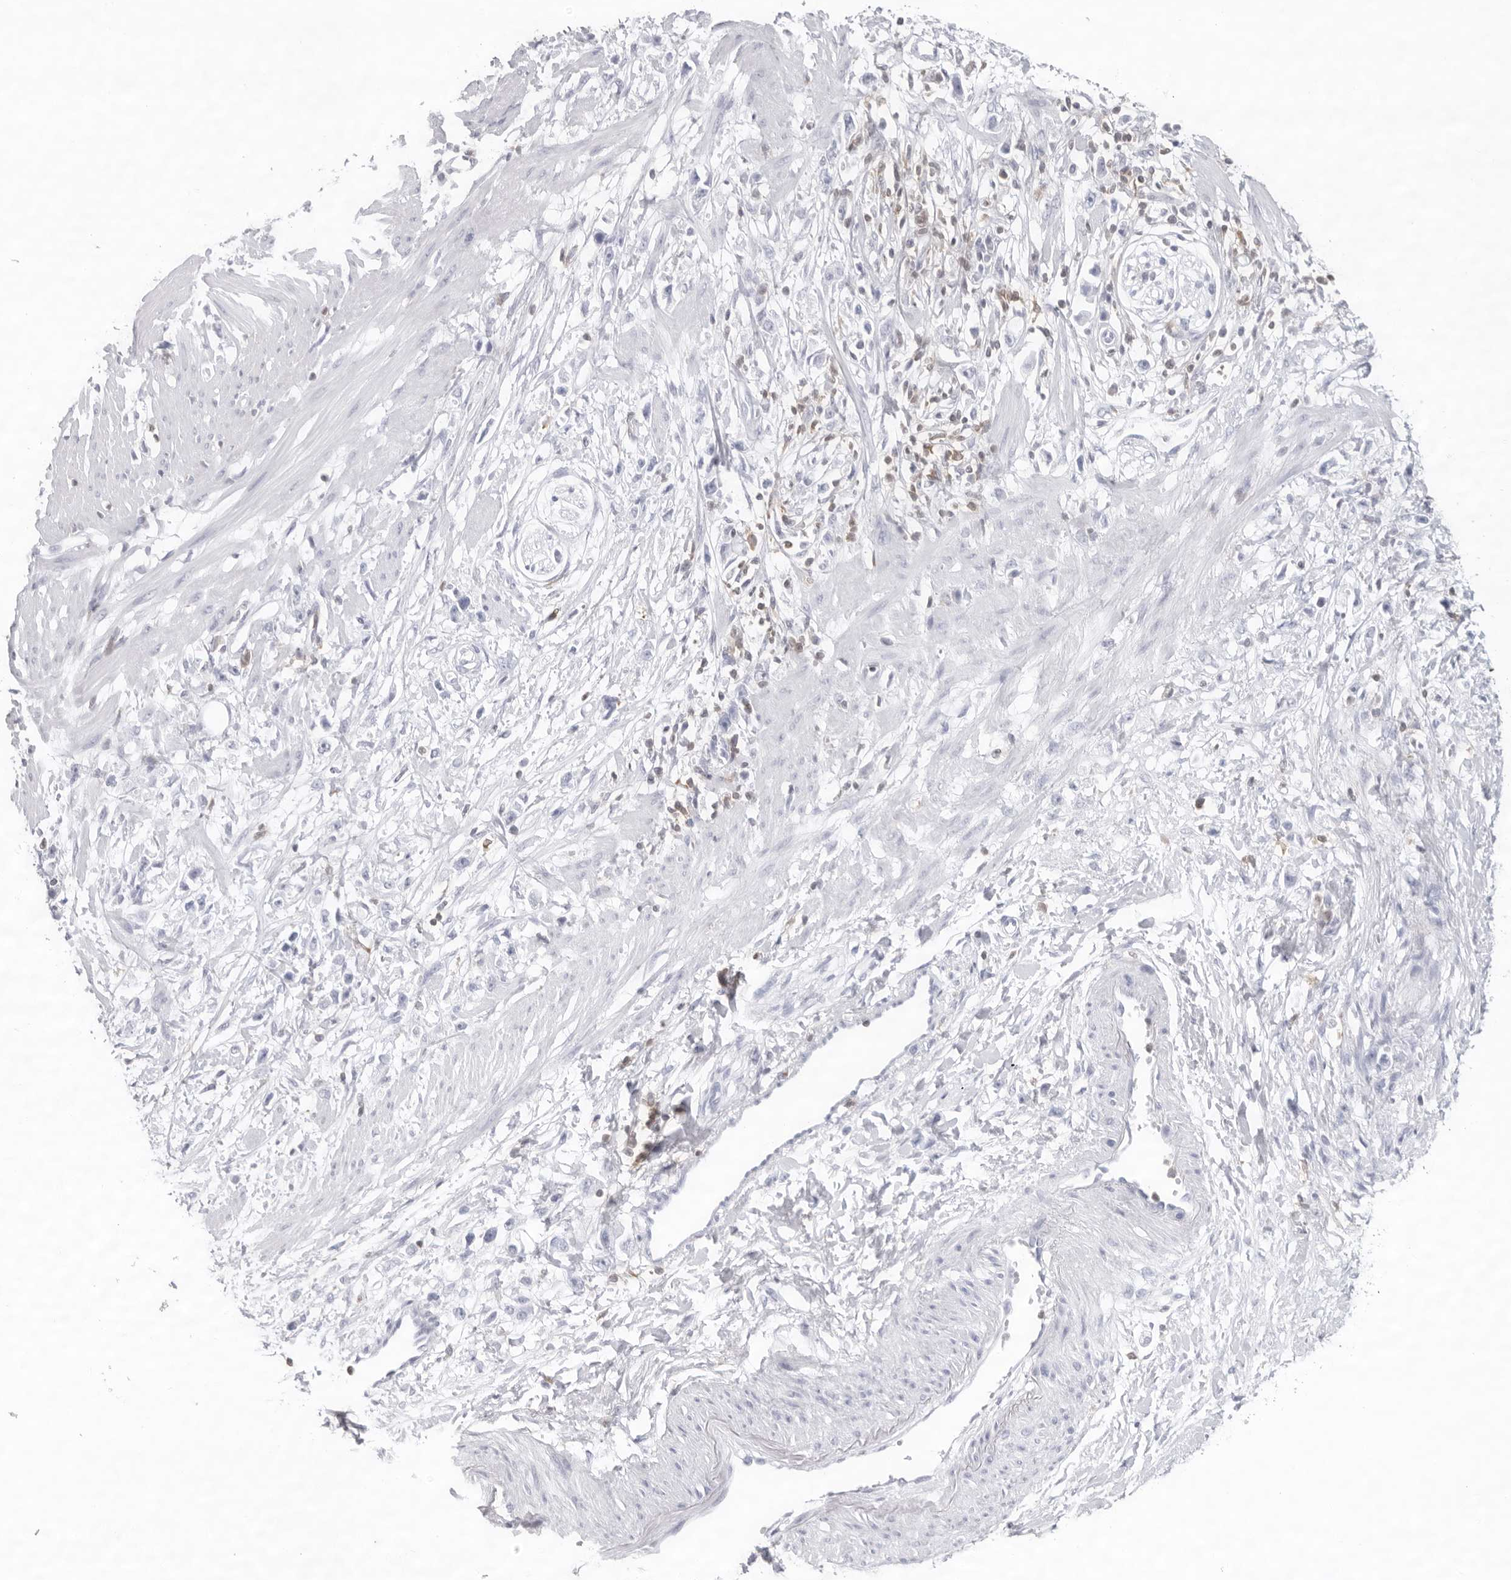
{"staining": {"intensity": "negative", "quantity": "none", "location": "none"}, "tissue": "stomach cancer", "cell_type": "Tumor cells", "image_type": "cancer", "snomed": [{"axis": "morphology", "description": "Adenocarcinoma, NOS"}, {"axis": "topography", "description": "Stomach"}], "caption": "Stomach adenocarcinoma stained for a protein using IHC exhibits no expression tumor cells.", "gene": "FMNL1", "patient": {"sex": "female", "age": 59}}